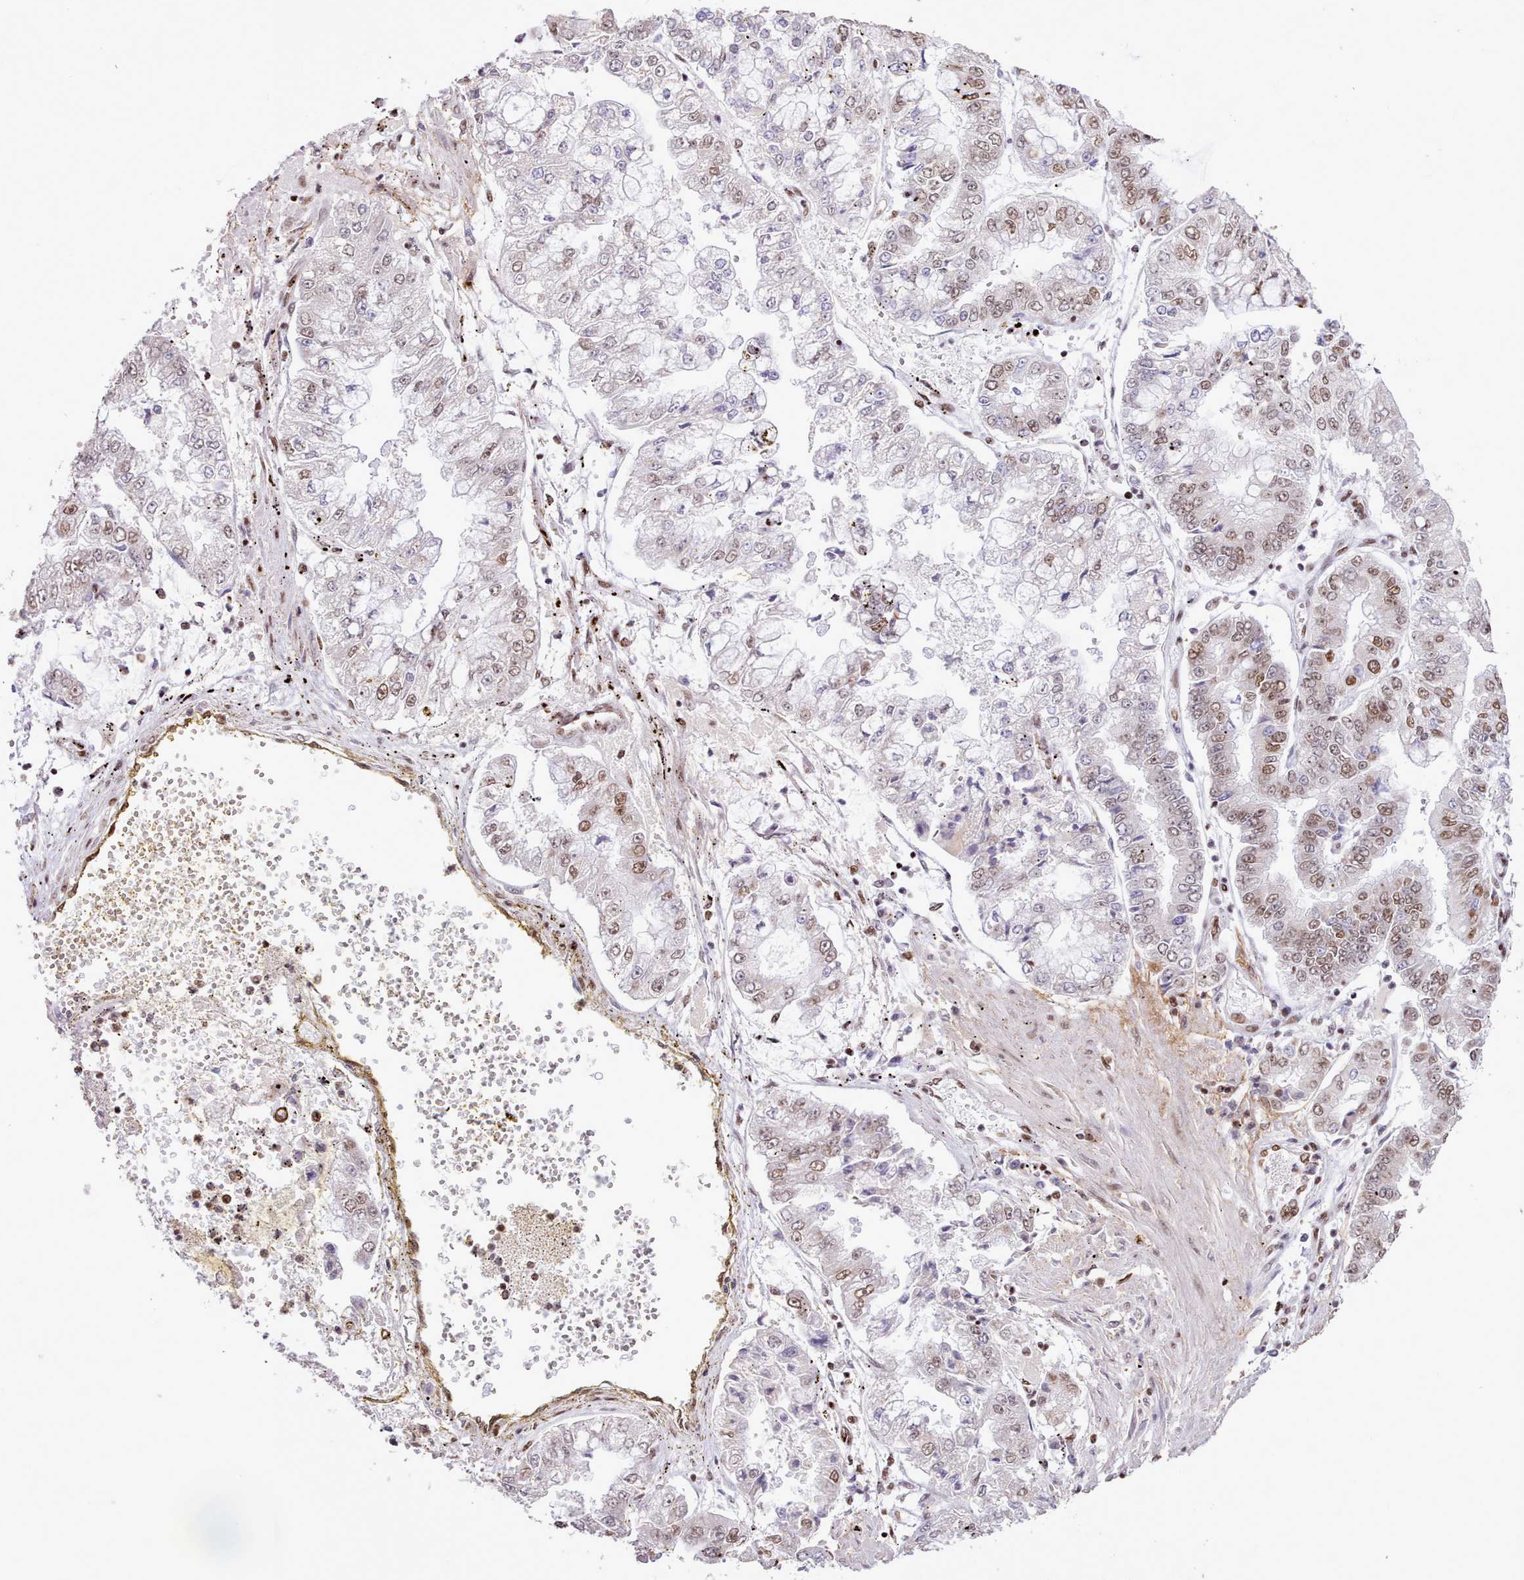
{"staining": {"intensity": "moderate", "quantity": "25%-75%", "location": "nuclear"}, "tissue": "stomach cancer", "cell_type": "Tumor cells", "image_type": "cancer", "snomed": [{"axis": "morphology", "description": "Adenocarcinoma, NOS"}, {"axis": "topography", "description": "Stomach"}], "caption": "The image shows staining of stomach cancer, revealing moderate nuclear protein positivity (brown color) within tumor cells.", "gene": "TAF15", "patient": {"sex": "male", "age": 76}}